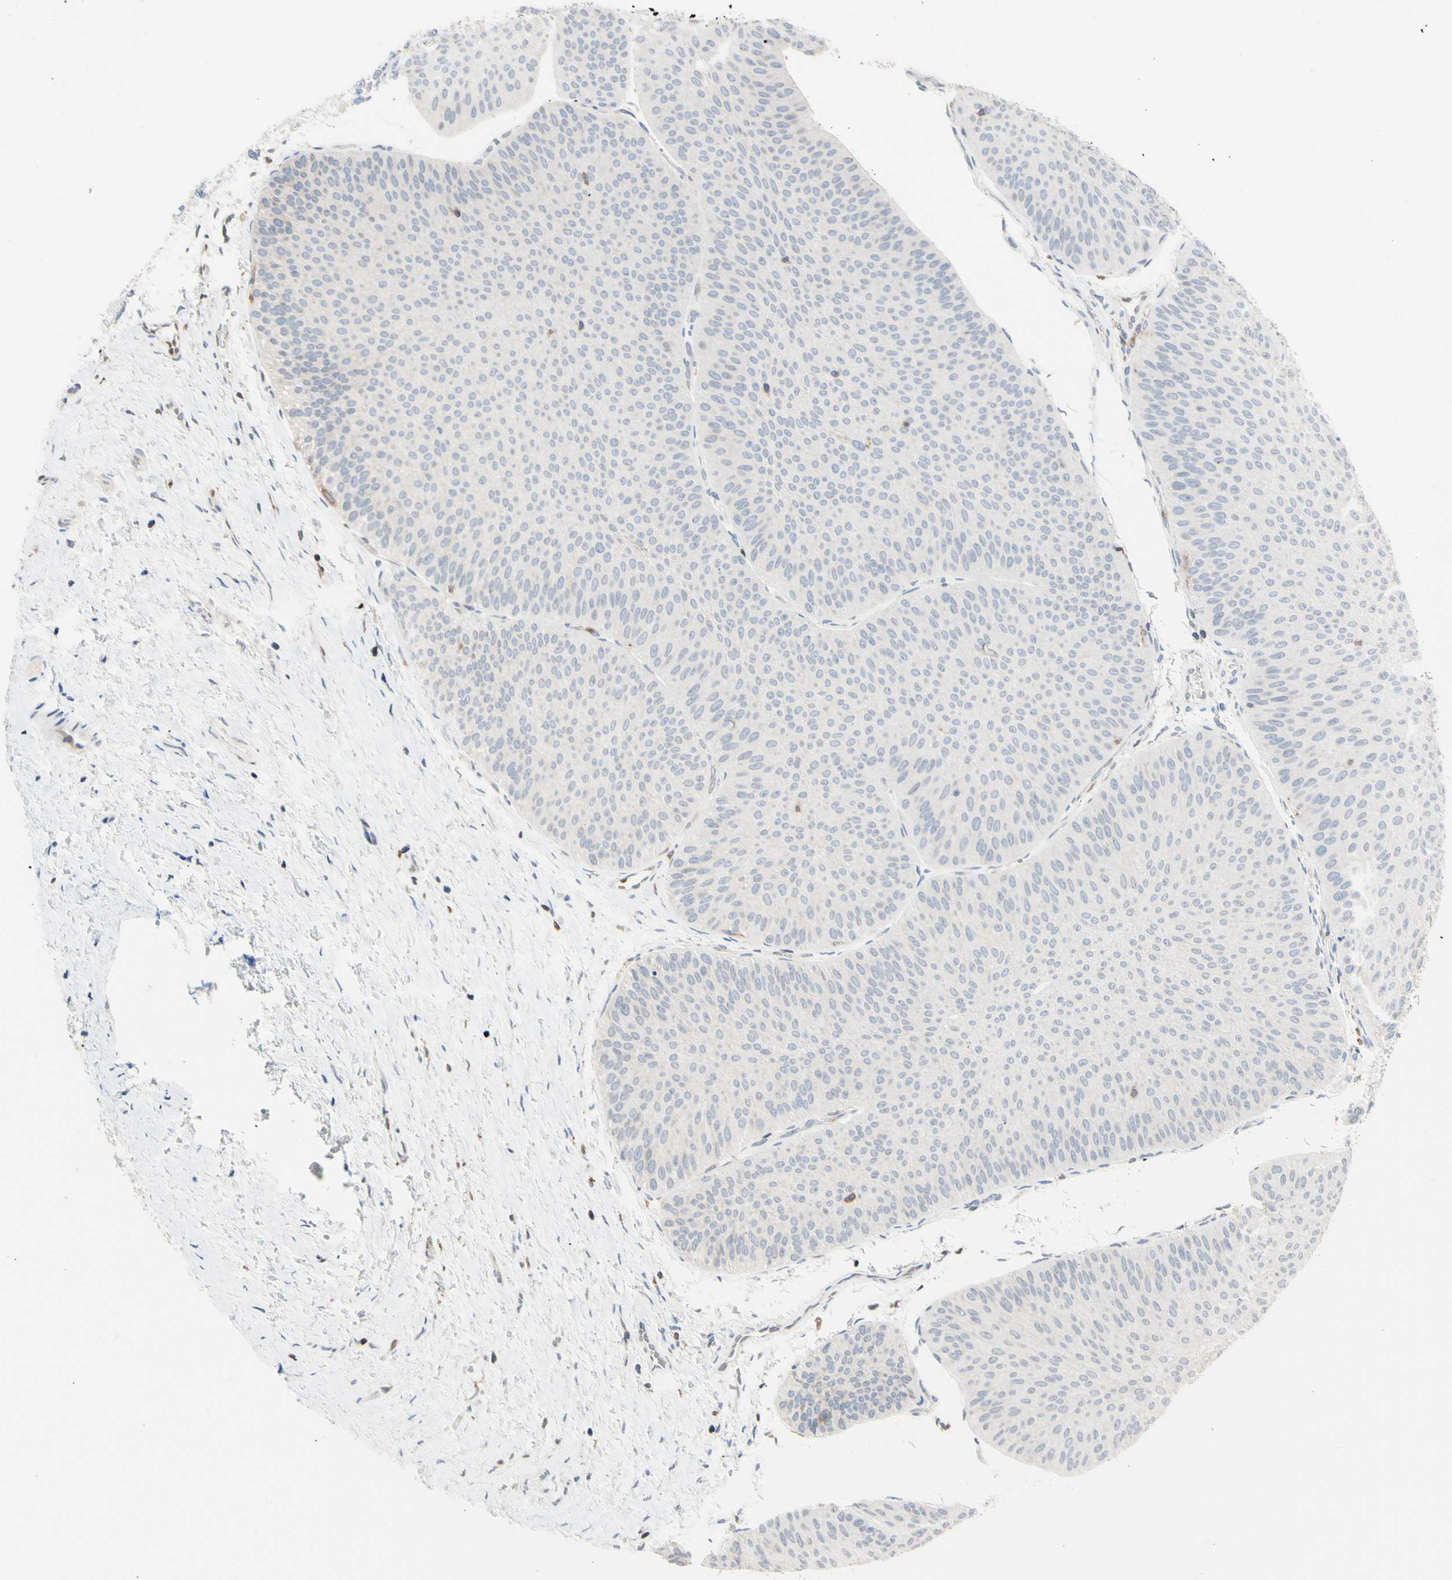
{"staining": {"intensity": "negative", "quantity": "none", "location": "none"}, "tissue": "urothelial cancer", "cell_type": "Tumor cells", "image_type": "cancer", "snomed": [{"axis": "morphology", "description": "Urothelial carcinoma, Low grade"}, {"axis": "topography", "description": "Urinary bladder"}], "caption": "There is no significant staining in tumor cells of urothelial carcinoma (low-grade). (DAB IHC with hematoxylin counter stain).", "gene": "NFATC2", "patient": {"sex": "female", "age": 60}}